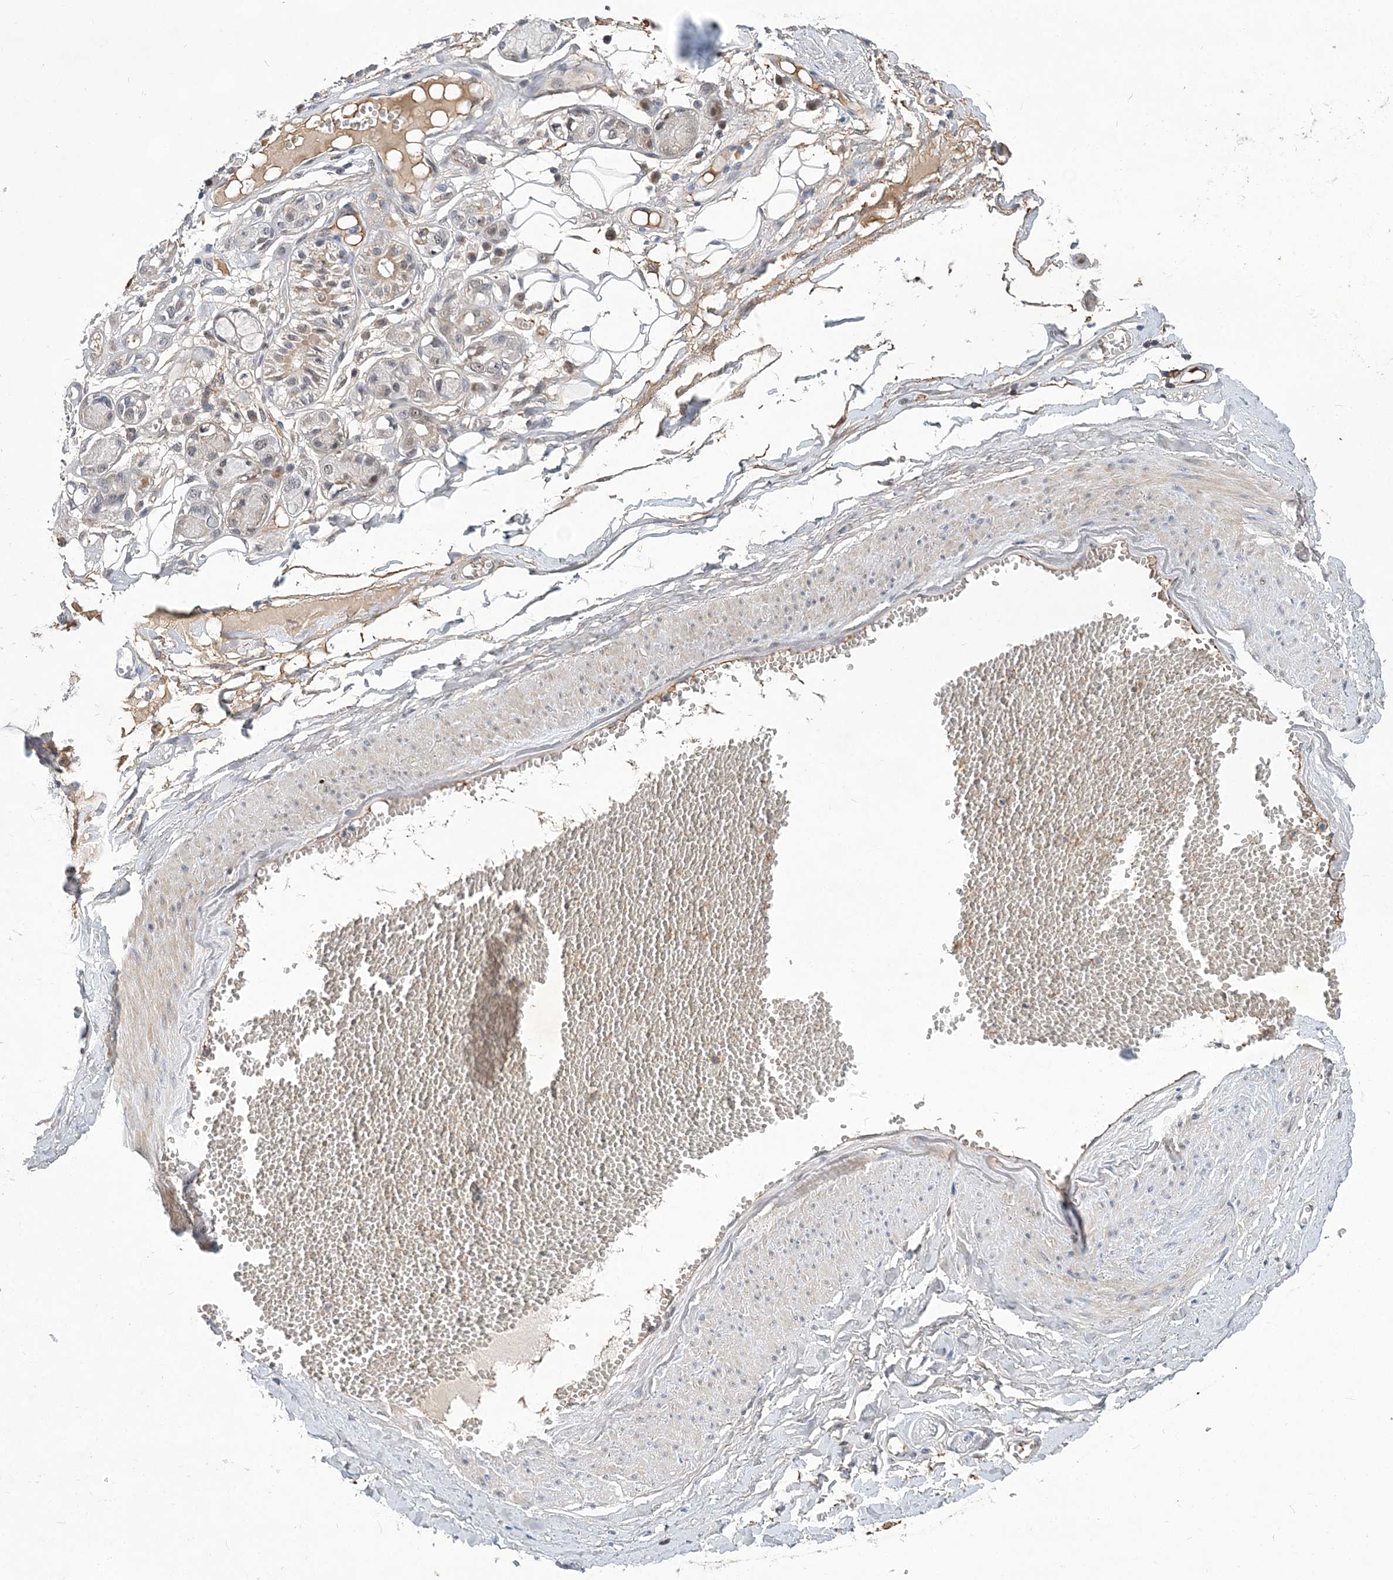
{"staining": {"intensity": "negative", "quantity": "none", "location": "none"}, "tissue": "adipose tissue", "cell_type": "Adipocytes", "image_type": "normal", "snomed": [{"axis": "morphology", "description": "Normal tissue, NOS"}, {"axis": "morphology", "description": "Inflammation, NOS"}, {"axis": "topography", "description": "Salivary gland"}, {"axis": "topography", "description": "Peripheral nerve tissue"}], "caption": "IHC micrograph of unremarkable adipose tissue stained for a protein (brown), which displays no expression in adipocytes. (DAB (3,3'-diaminobenzidine) immunohistochemistry visualized using brightfield microscopy, high magnification).", "gene": "FAM217A", "patient": {"sex": "female", "age": 75}}